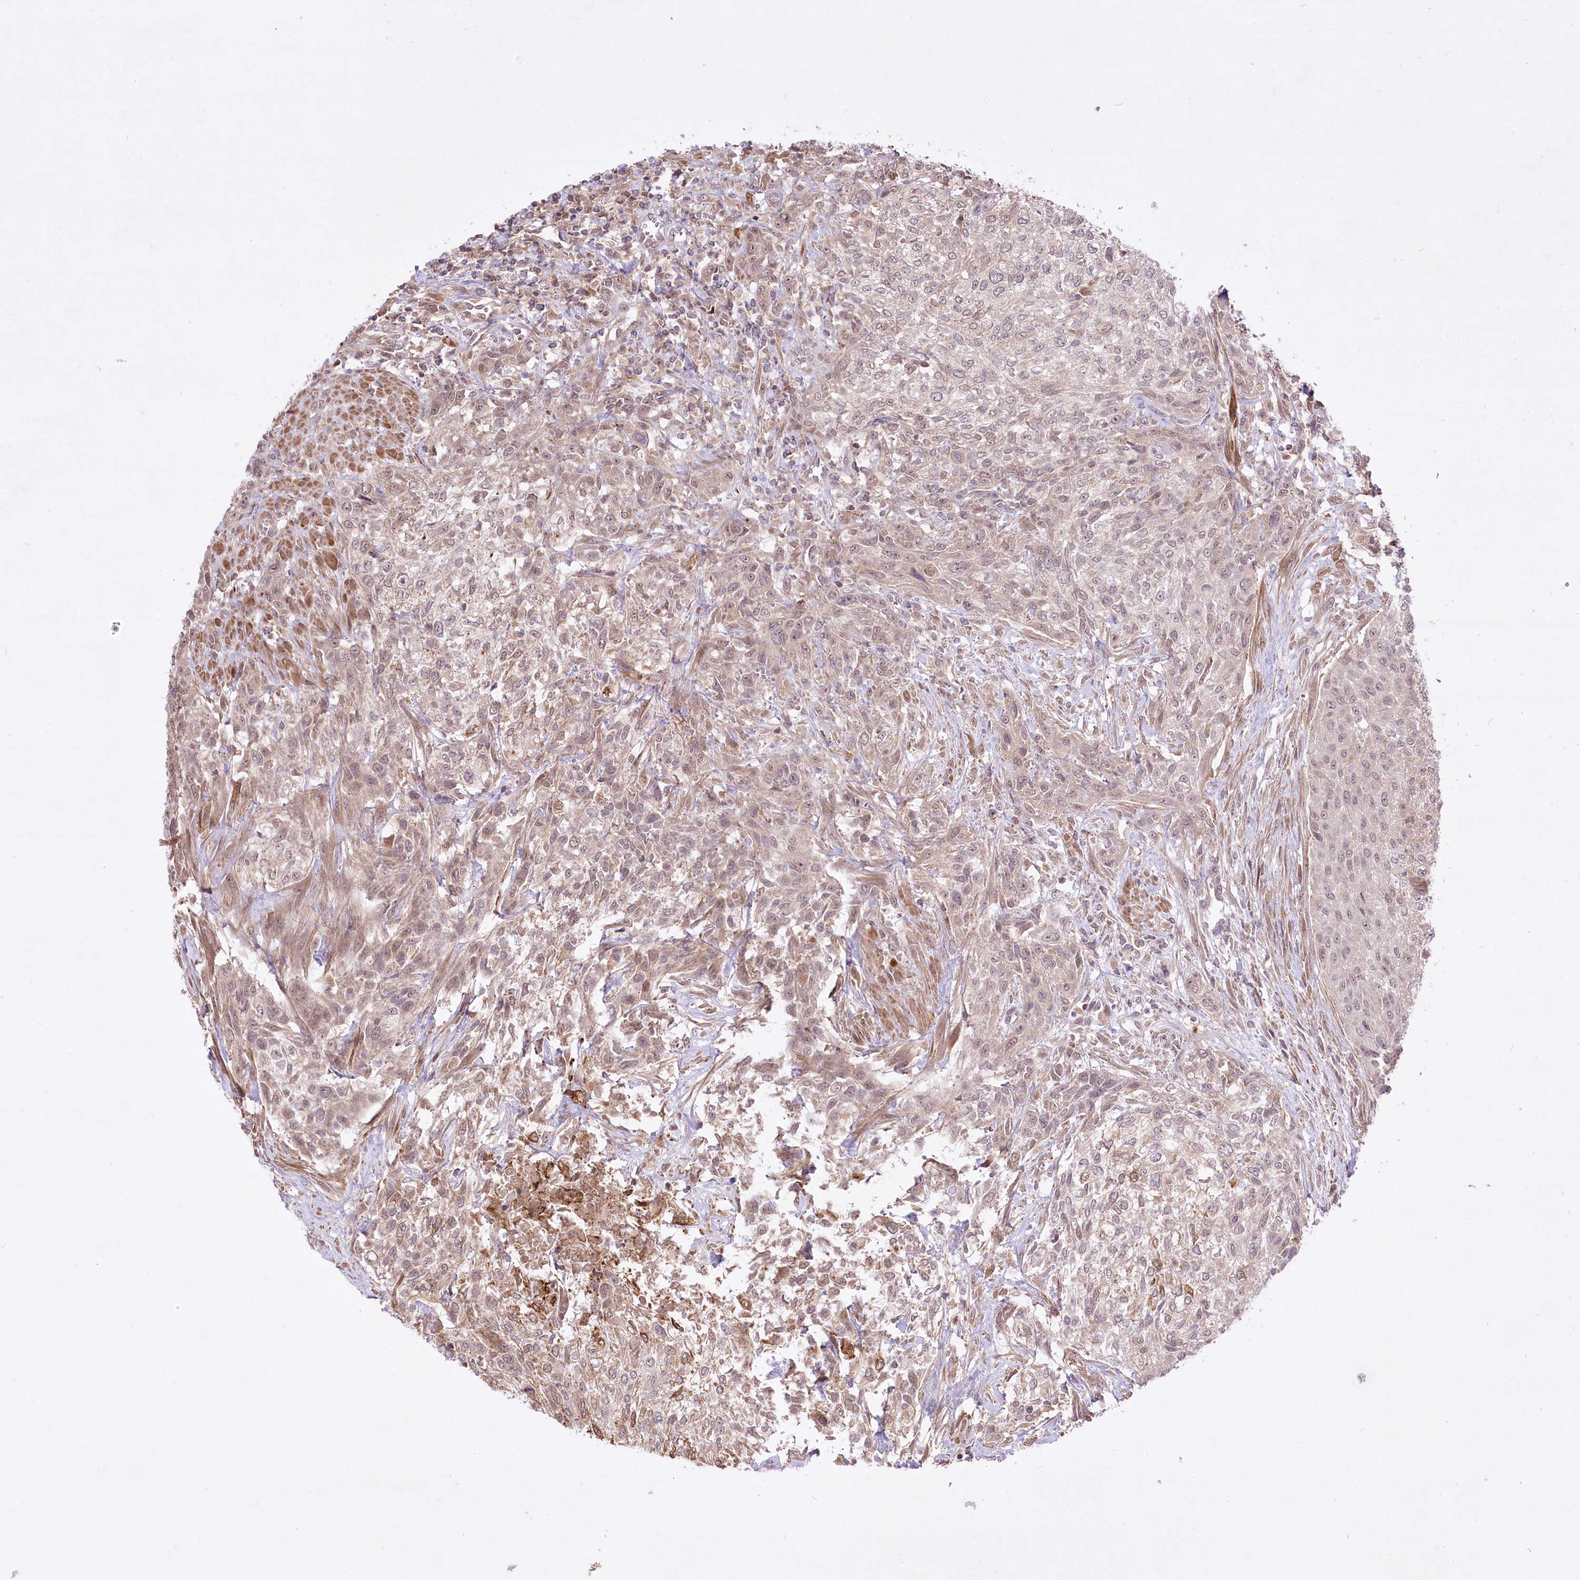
{"staining": {"intensity": "weak", "quantity": ">75%", "location": "cytoplasmic/membranous,nuclear"}, "tissue": "urothelial cancer", "cell_type": "Tumor cells", "image_type": "cancer", "snomed": [{"axis": "morphology", "description": "Normal tissue, NOS"}, {"axis": "morphology", "description": "Urothelial carcinoma, NOS"}, {"axis": "topography", "description": "Urinary bladder"}, {"axis": "topography", "description": "Peripheral nerve tissue"}], "caption": "Immunohistochemical staining of urothelial cancer reveals low levels of weak cytoplasmic/membranous and nuclear protein positivity in approximately >75% of tumor cells. (DAB = brown stain, brightfield microscopy at high magnification).", "gene": "HELT", "patient": {"sex": "male", "age": 35}}